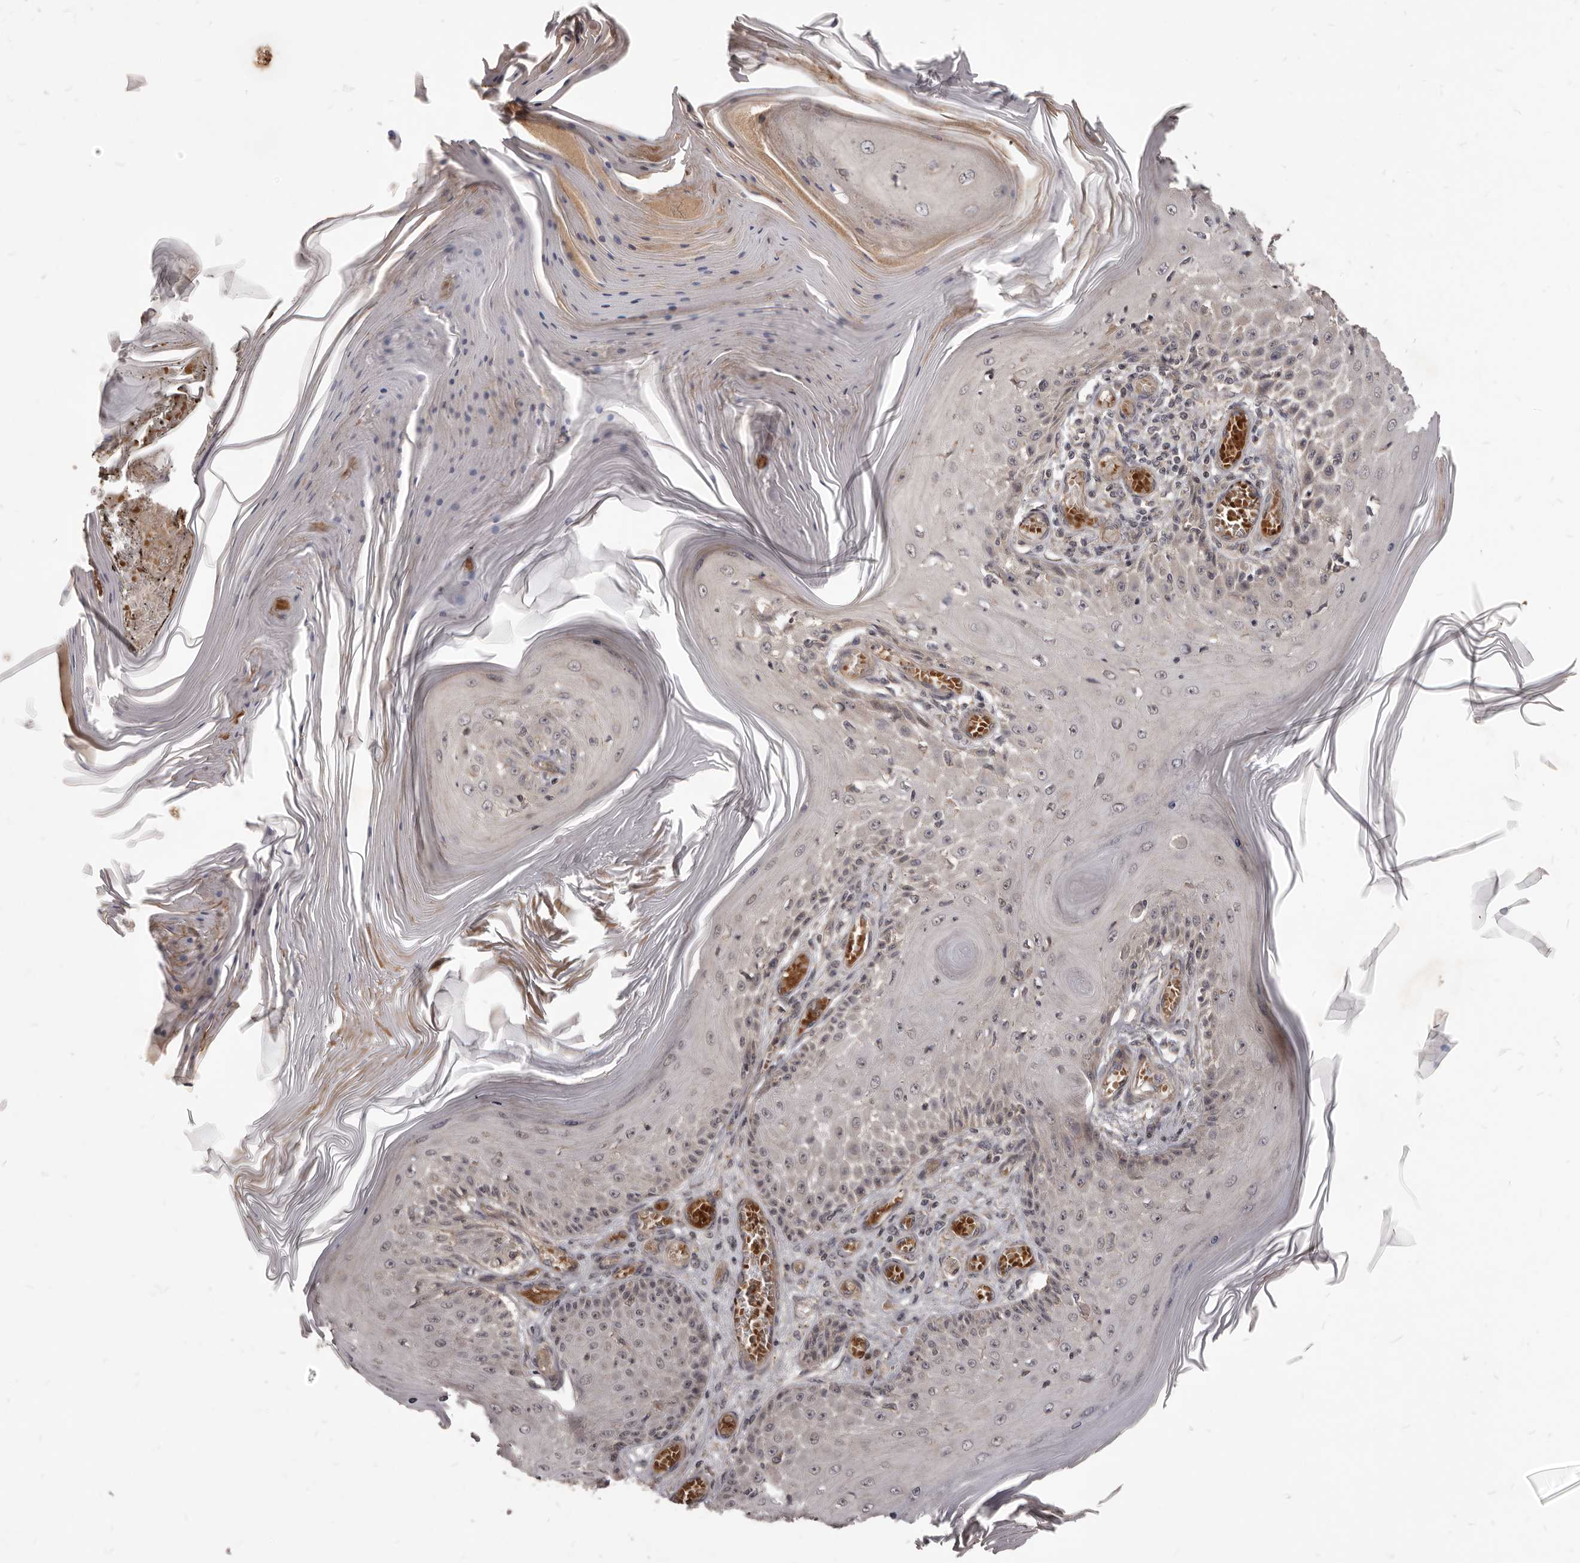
{"staining": {"intensity": "negative", "quantity": "none", "location": "none"}, "tissue": "skin cancer", "cell_type": "Tumor cells", "image_type": "cancer", "snomed": [{"axis": "morphology", "description": "Squamous cell carcinoma, NOS"}, {"axis": "topography", "description": "Skin"}], "caption": "Tumor cells show no significant protein positivity in skin squamous cell carcinoma.", "gene": "GABPB2", "patient": {"sex": "female", "age": 73}}